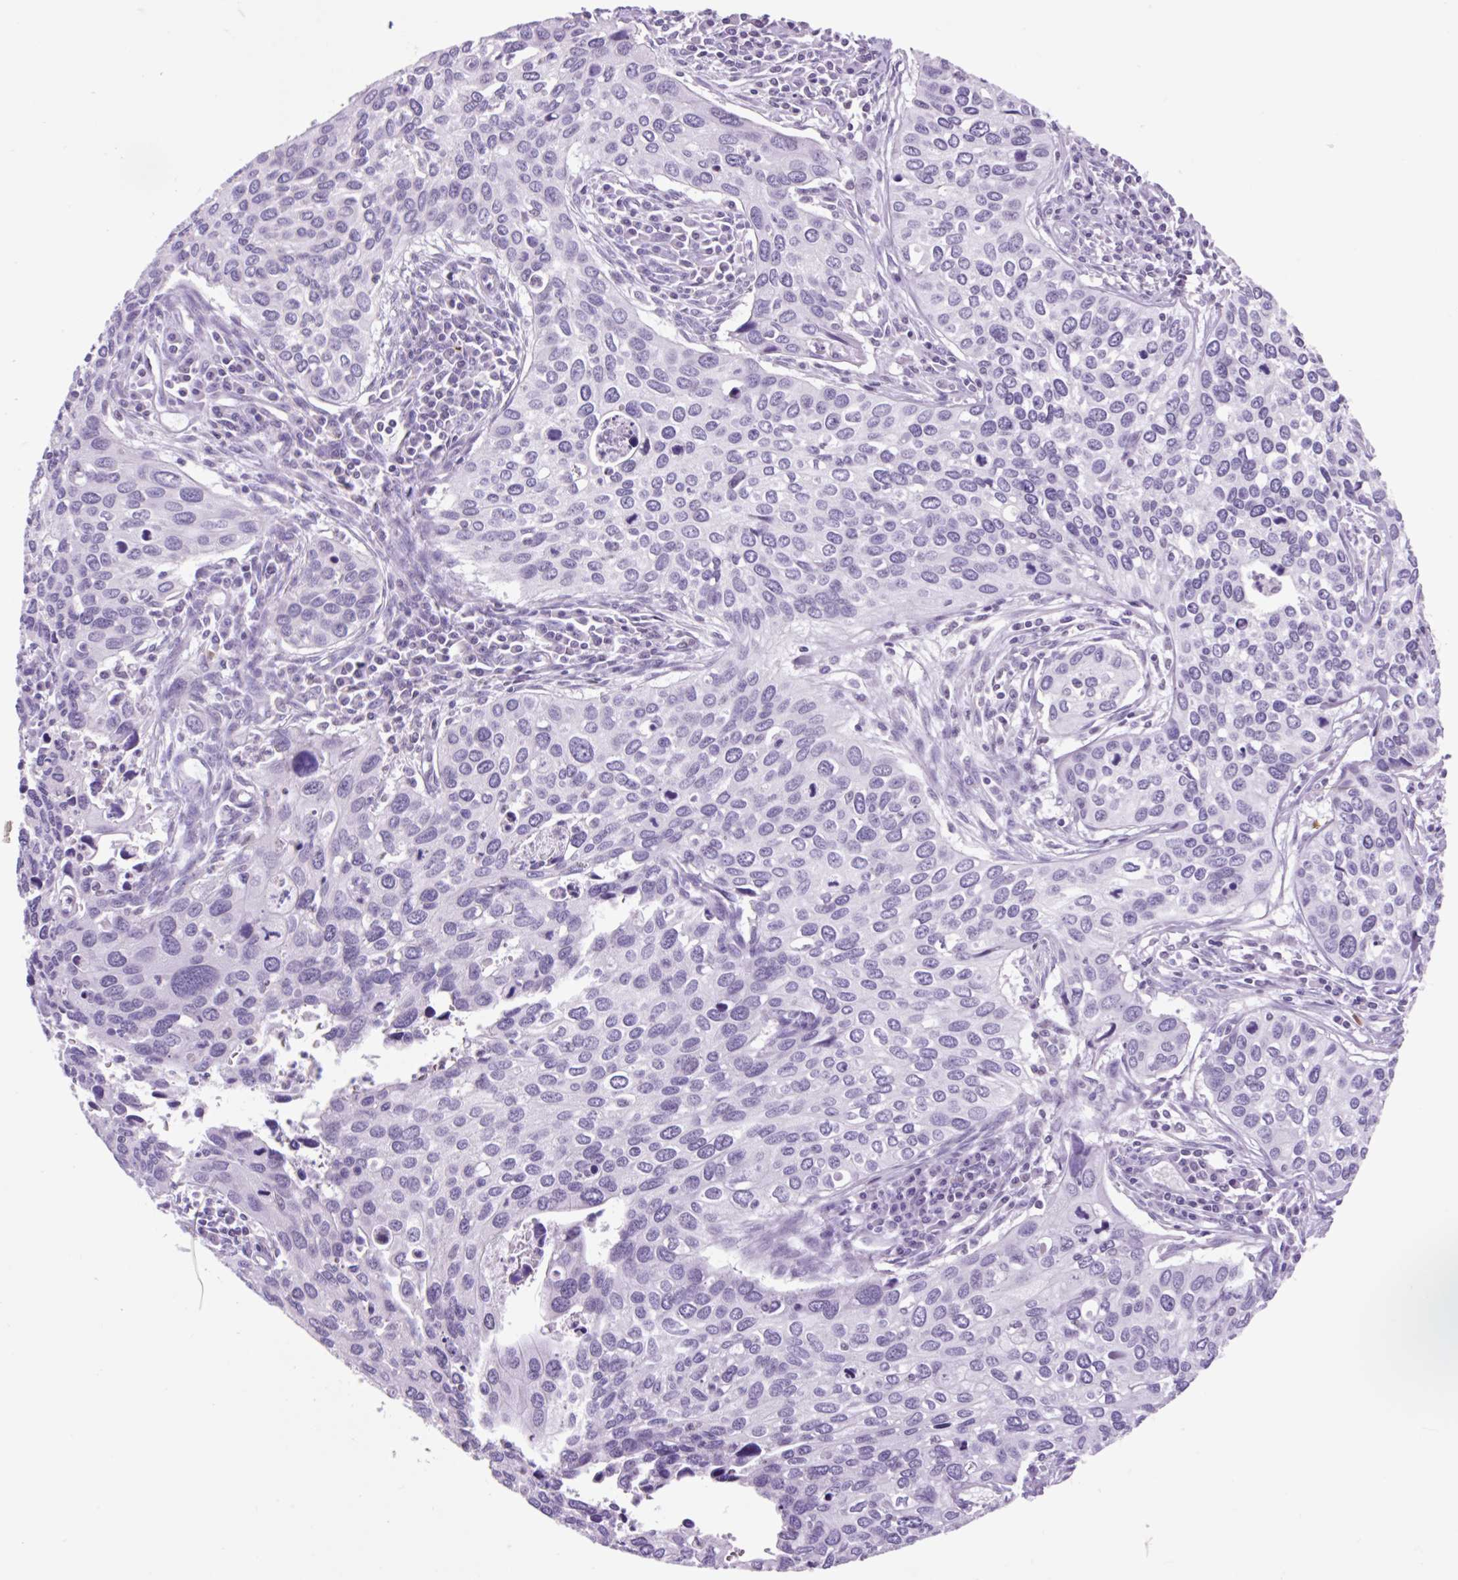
{"staining": {"intensity": "negative", "quantity": "none", "location": "none"}, "tissue": "cervical cancer", "cell_type": "Tumor cells", "image_type": "cancer", "snomed": [{"axis": "morphology", "description": "Squamous cell carcinoma, NOS"}, {"axis": "topography", "description": "Cervix"}], "caption": "Tumor cells show no significant positivity in cervical cancer (squamous cell carcinoma). (Immunohistochemistry (ihc), brightfield microscopy, high magnification).", "gene": "VPREB1", "patient": {"sex": "female", "age": 55}}